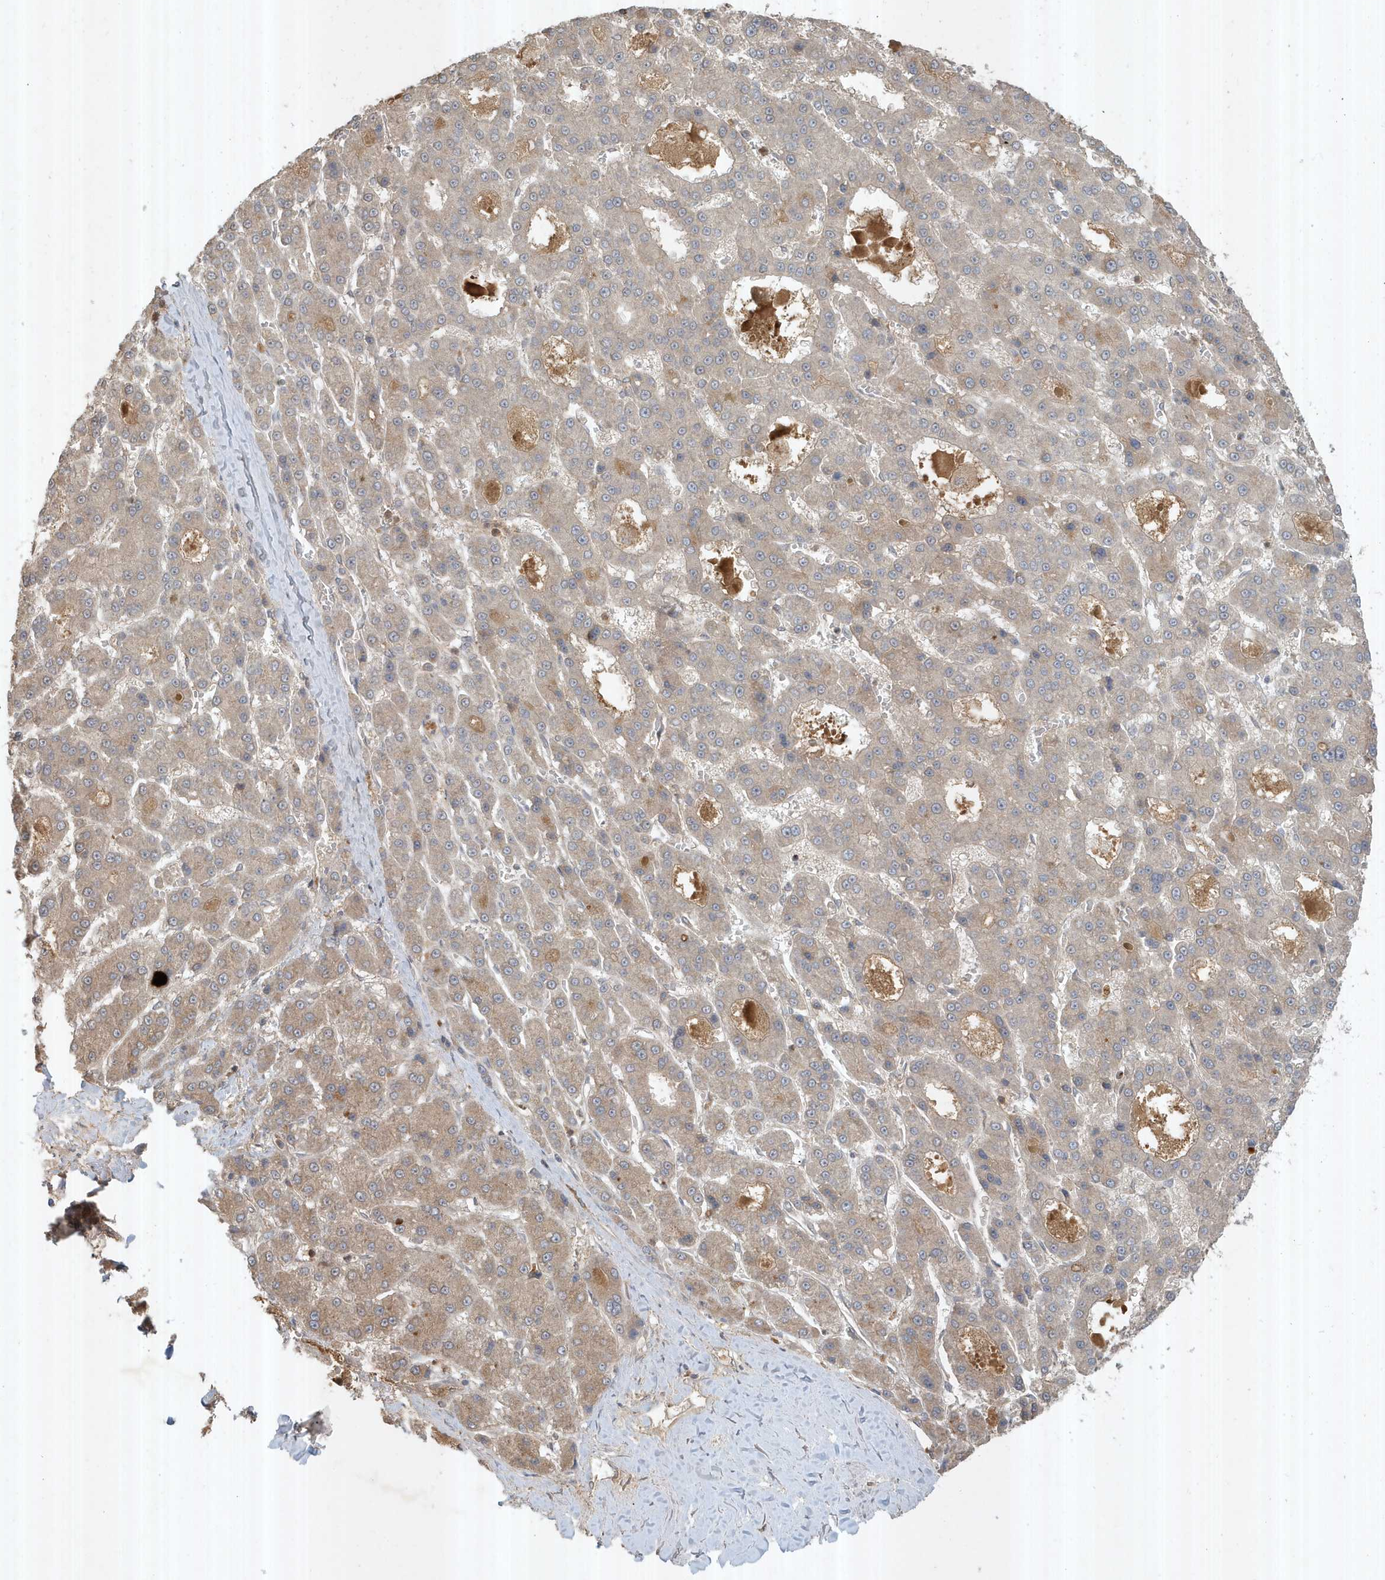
{"staining": {"intensity": "weak", "quantity": "25%-75%", "location": "cytoplasmic/membranous"}, "tissue": "liver cancer", "cell_type": "Tumor cells", "image_type": "cancer", "snomed": [{"axis": "morphology", "description": "Carcinoma, Hepatocellular, NOS"}, {"axis": "topography", "description": "Liver"}], "caption": "The immunohistochemical stain labels weak cytoplasmic/membranous staining in tumor cells of liver cancer (hepatocellular carcinoma) tissue.", "gene": "ABCB9", "patient": {"sex": "male", "age": 70}}